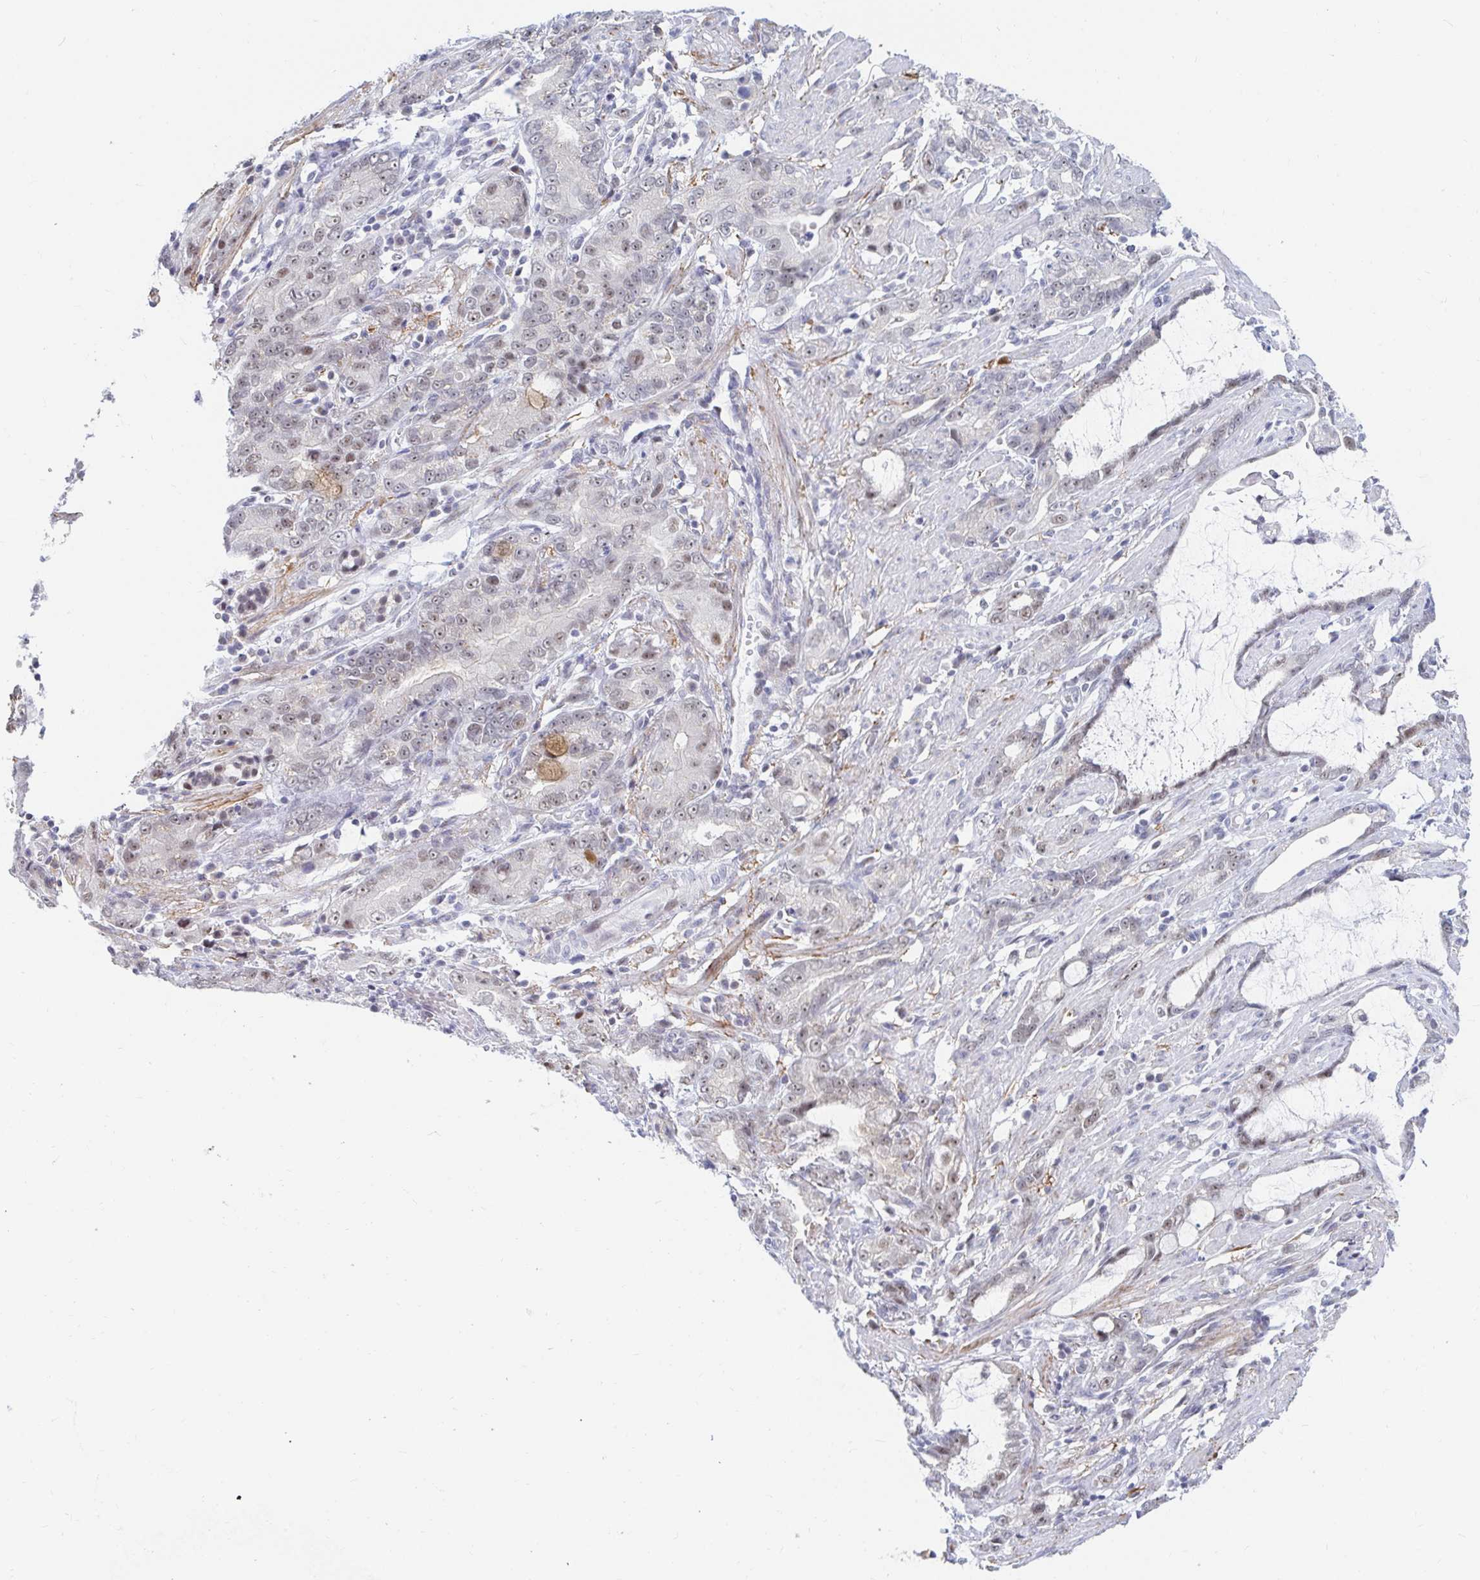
{"staining": {"intensity": "weak", "quantity": "25%-75%", "location": "nuclear"}, "tissue": "stomach cancer", "cell_type": "Tumor cells", "image_type": "cancer", "snomed": [{"axis": "morphology", "description": "Adenocarcinoma, NOS"}, {"axis": "topography", "description": "Stomach"}], "caption": "An image of adenocarcinoma (stomach) stained for a protein demonstrates weak nuclear brown staining in tumor cells.", "gene": "COL28A1", "patient": {"sex": "male", "age": 55}}